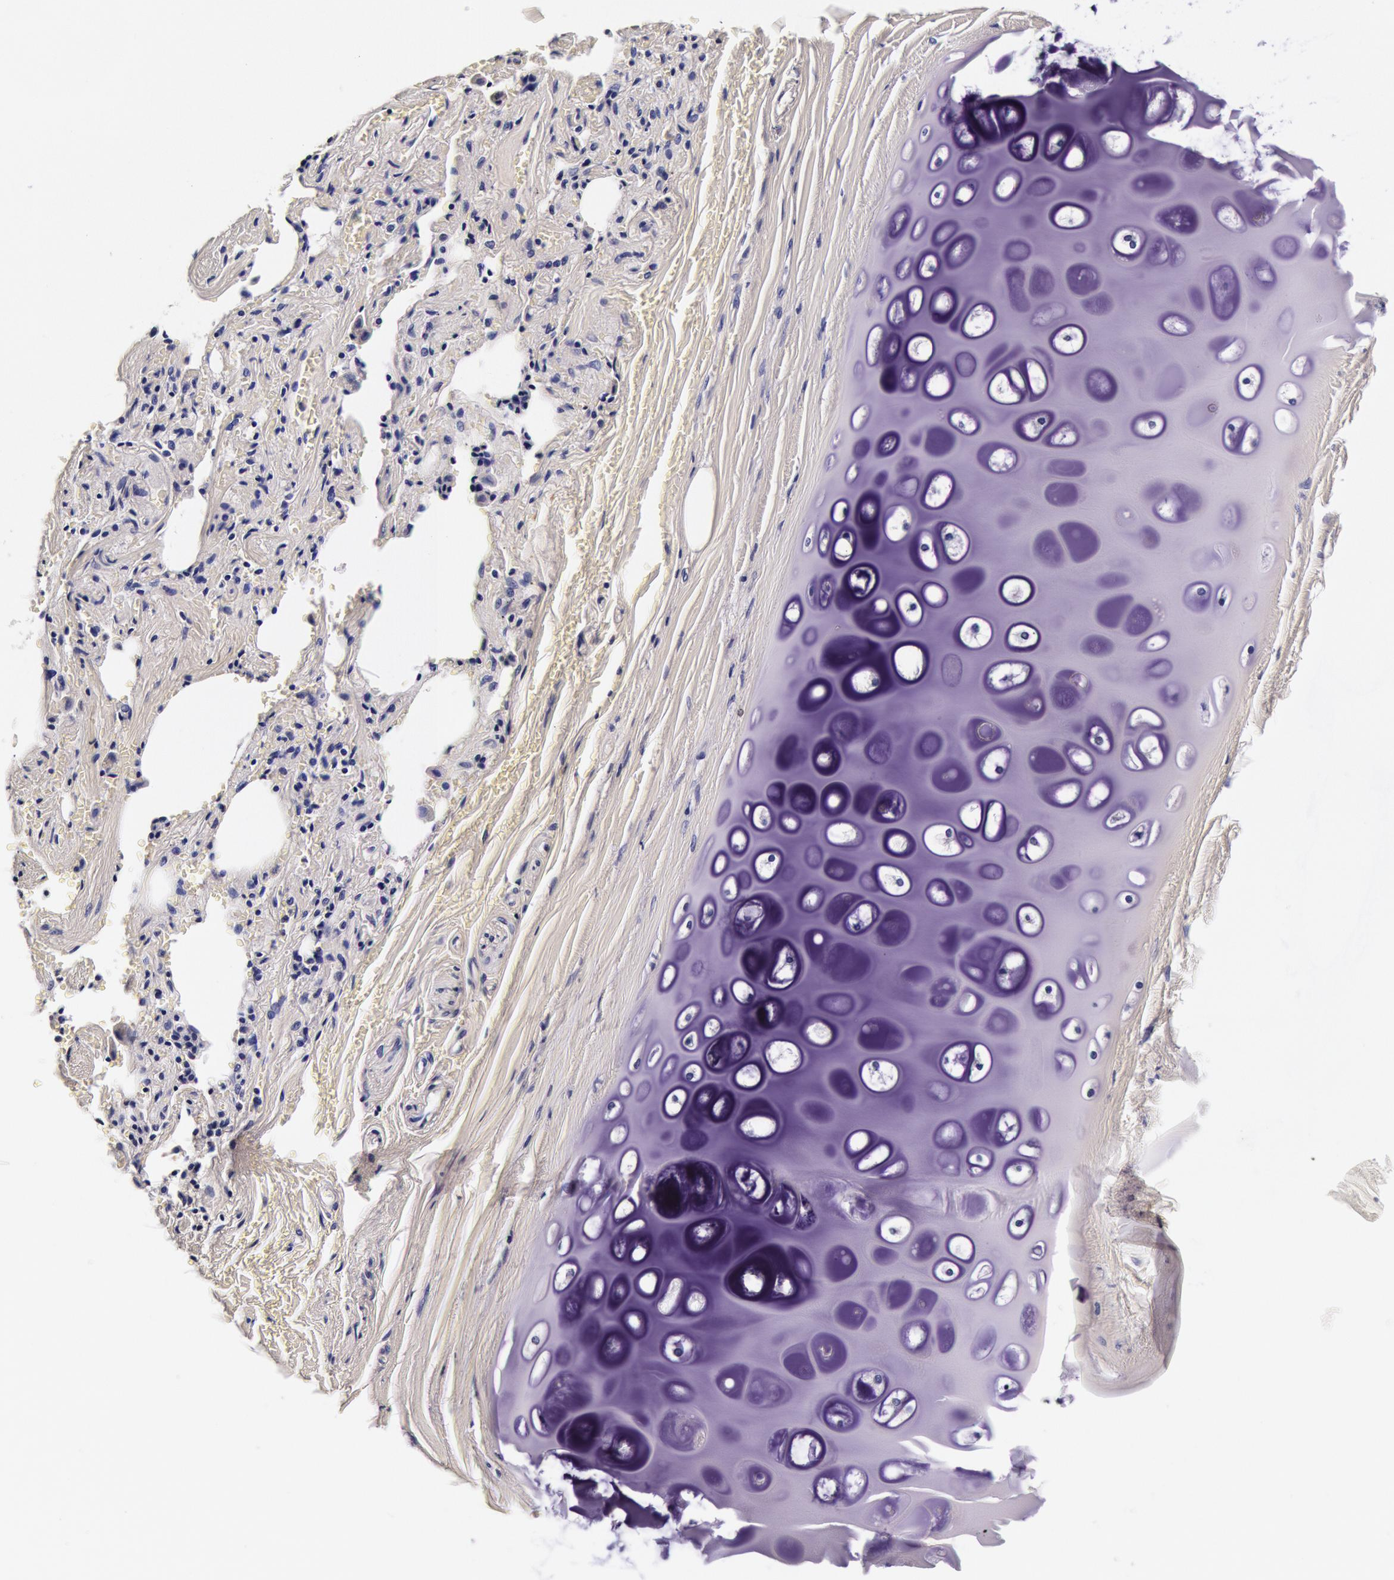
{"staining": {"intensity": "negative", "quantity": "none", "location": "none"}, "tissue": "adipose tissue", "cell_type": "Adipocytes", "image_type": "normal", "snomed": [{"axis": "morphology", "description": "Normal tissue, NOS"}, {"axis": "topography", "description": "Cartilage tissue"}, {"axis": "topography", "description": "Lung"}], "caption": "Immunohistochemistry of benign human adipose tissue demonstrates no expression in adipocytes. (IHC, brightfield microscopy, high magnification).", "gene": "CCDC22", "patient": {"sex": "male", "age": 65}}